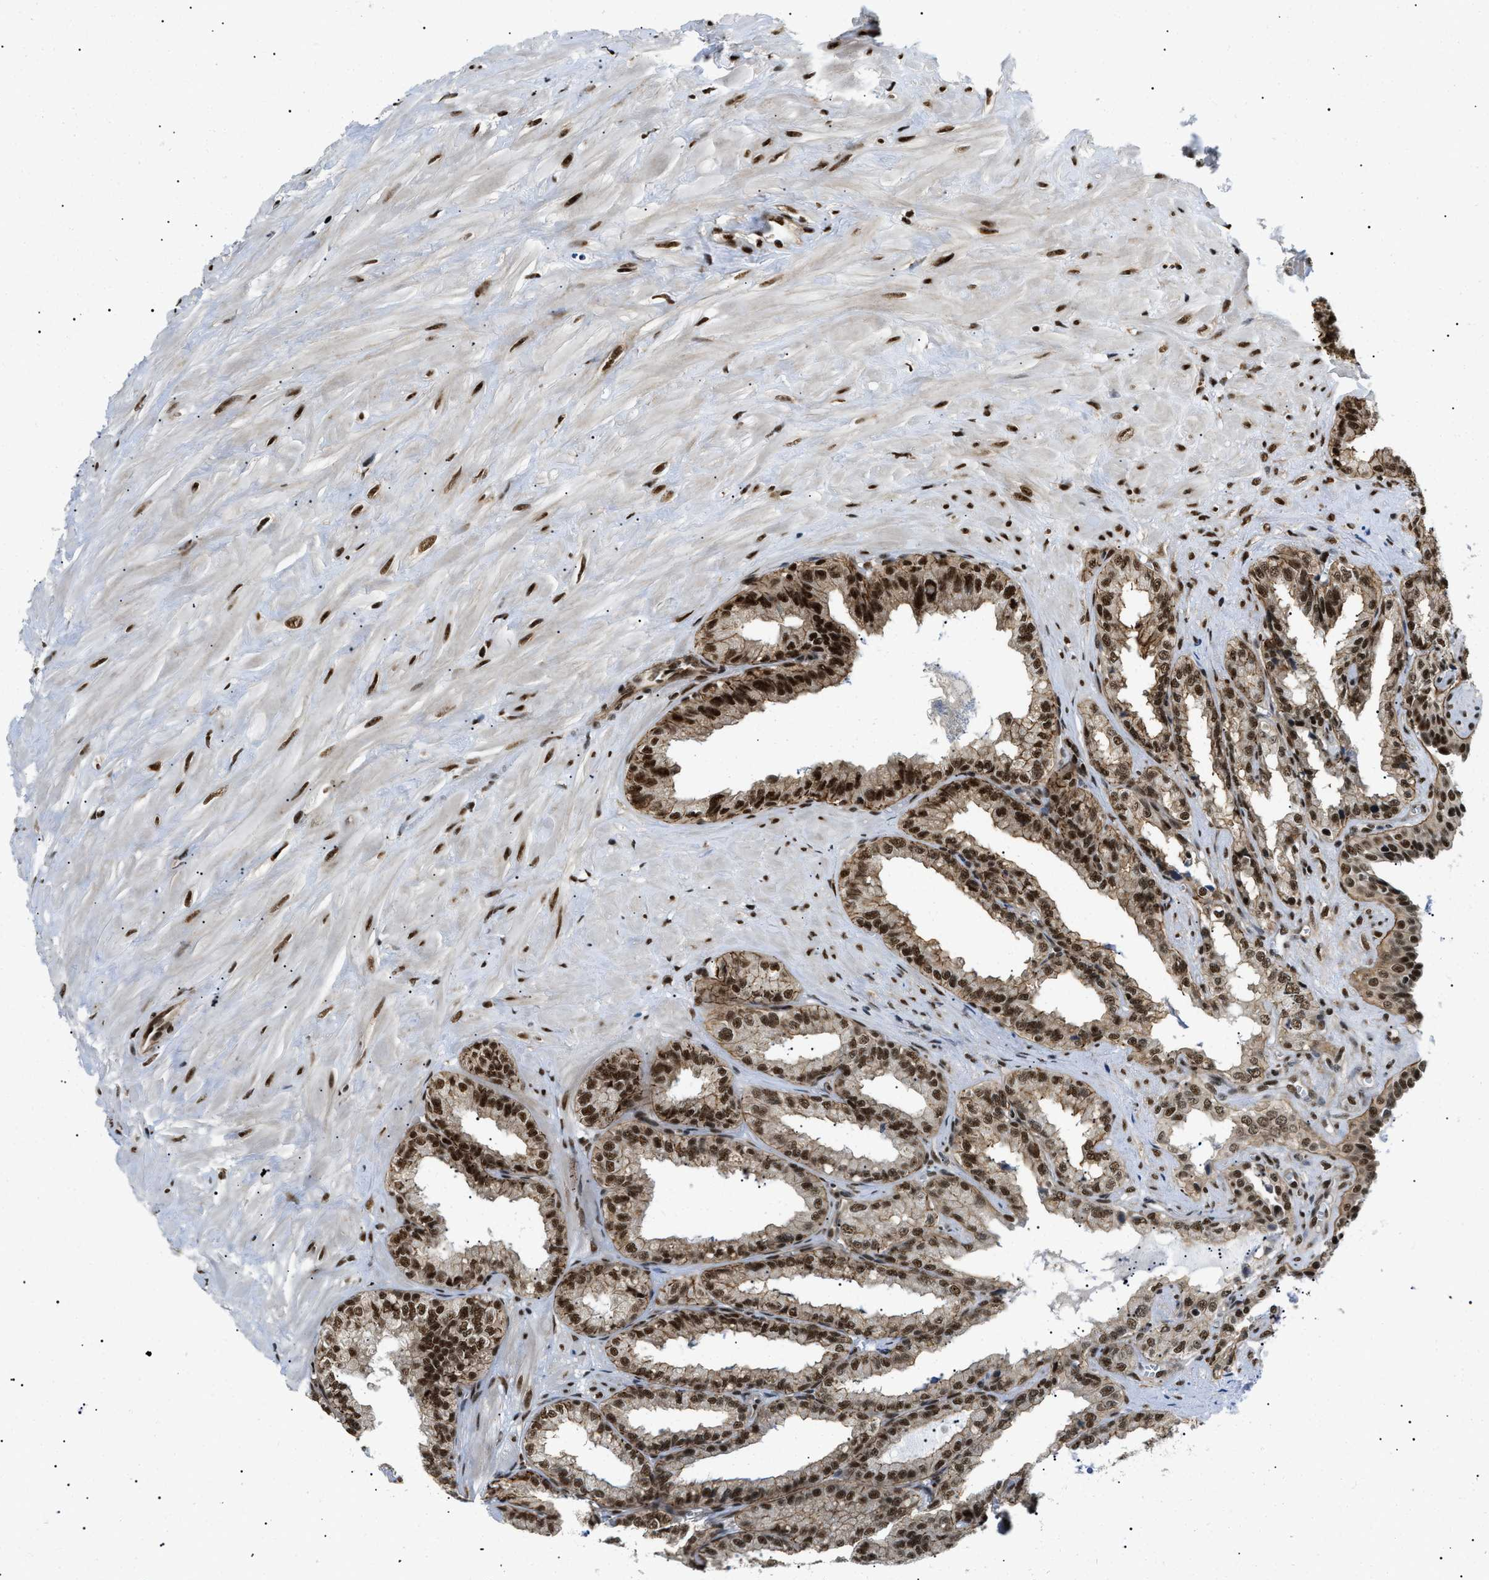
{"staining": {"intensity": "strong", "quantity": "25%-75%", "location": "cytoplasmic/membranous,nuclear"}, "tissue": "seminal vesicle", "cell_type": "Glandular cells", "image_type": "normal", "snomed": [{"axis": "morphology", "description": "Normal tissue, NOS"}, {"axis": "topography", "description": "Seminal veicle"}], "caption": "A high-resolution micrograph shows immunohistochemistry staining of normal seminal vesicle, which shows strong cytoplasmic/membranous,nuclear expression in approximately 25%-75% of glandular cells.", "gene": "CWC25", "patient": {"sex": "male", "age": 64}}